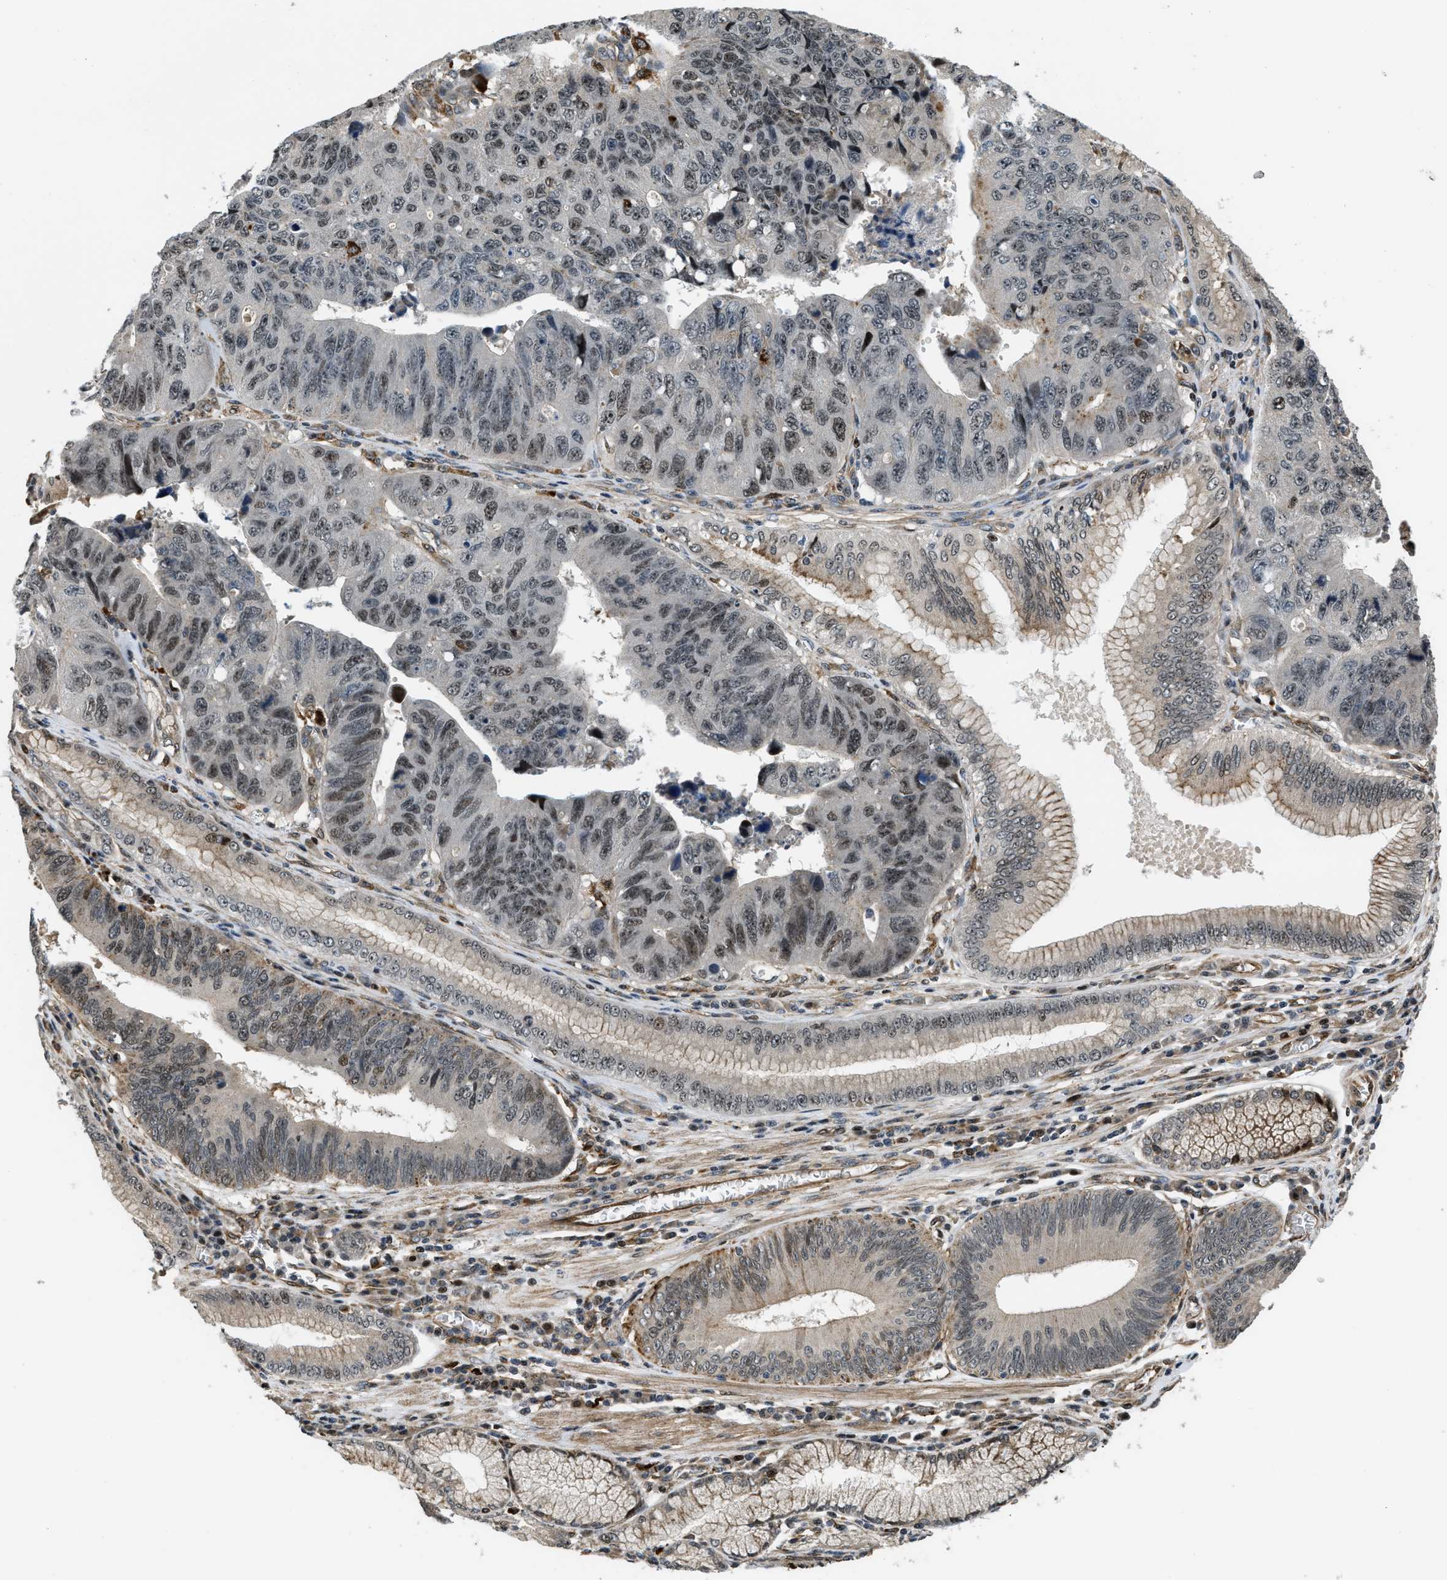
{"staining": {"intensity": "moderate", "quantity": "25%-75%", "location": "cytoplasmic/membranous,nuclear"}, "tissue": "stomach cancer", "cell_type": "Tumor cells", "image_type": "cancer", "snomed": [{"axis": "morphology", "description": "Adenocarcinoma, NOS"}, {"axis": "topography", "description": "Stomach"}], "caption": "Immunohistochemistry photomicrograph of neoplastic tissue: adenocarcinoma (stomach) stained using immunohistochemistry shows medium levels of moderate protein expression localized specifically in the cytoplasmic/membranous and nuclear of tumor cells, appearing as a cytoplasmic/membranous and nuclear brown color.", "gene": "LTA4H", "patient": {"sex": "male", "age": 59}}